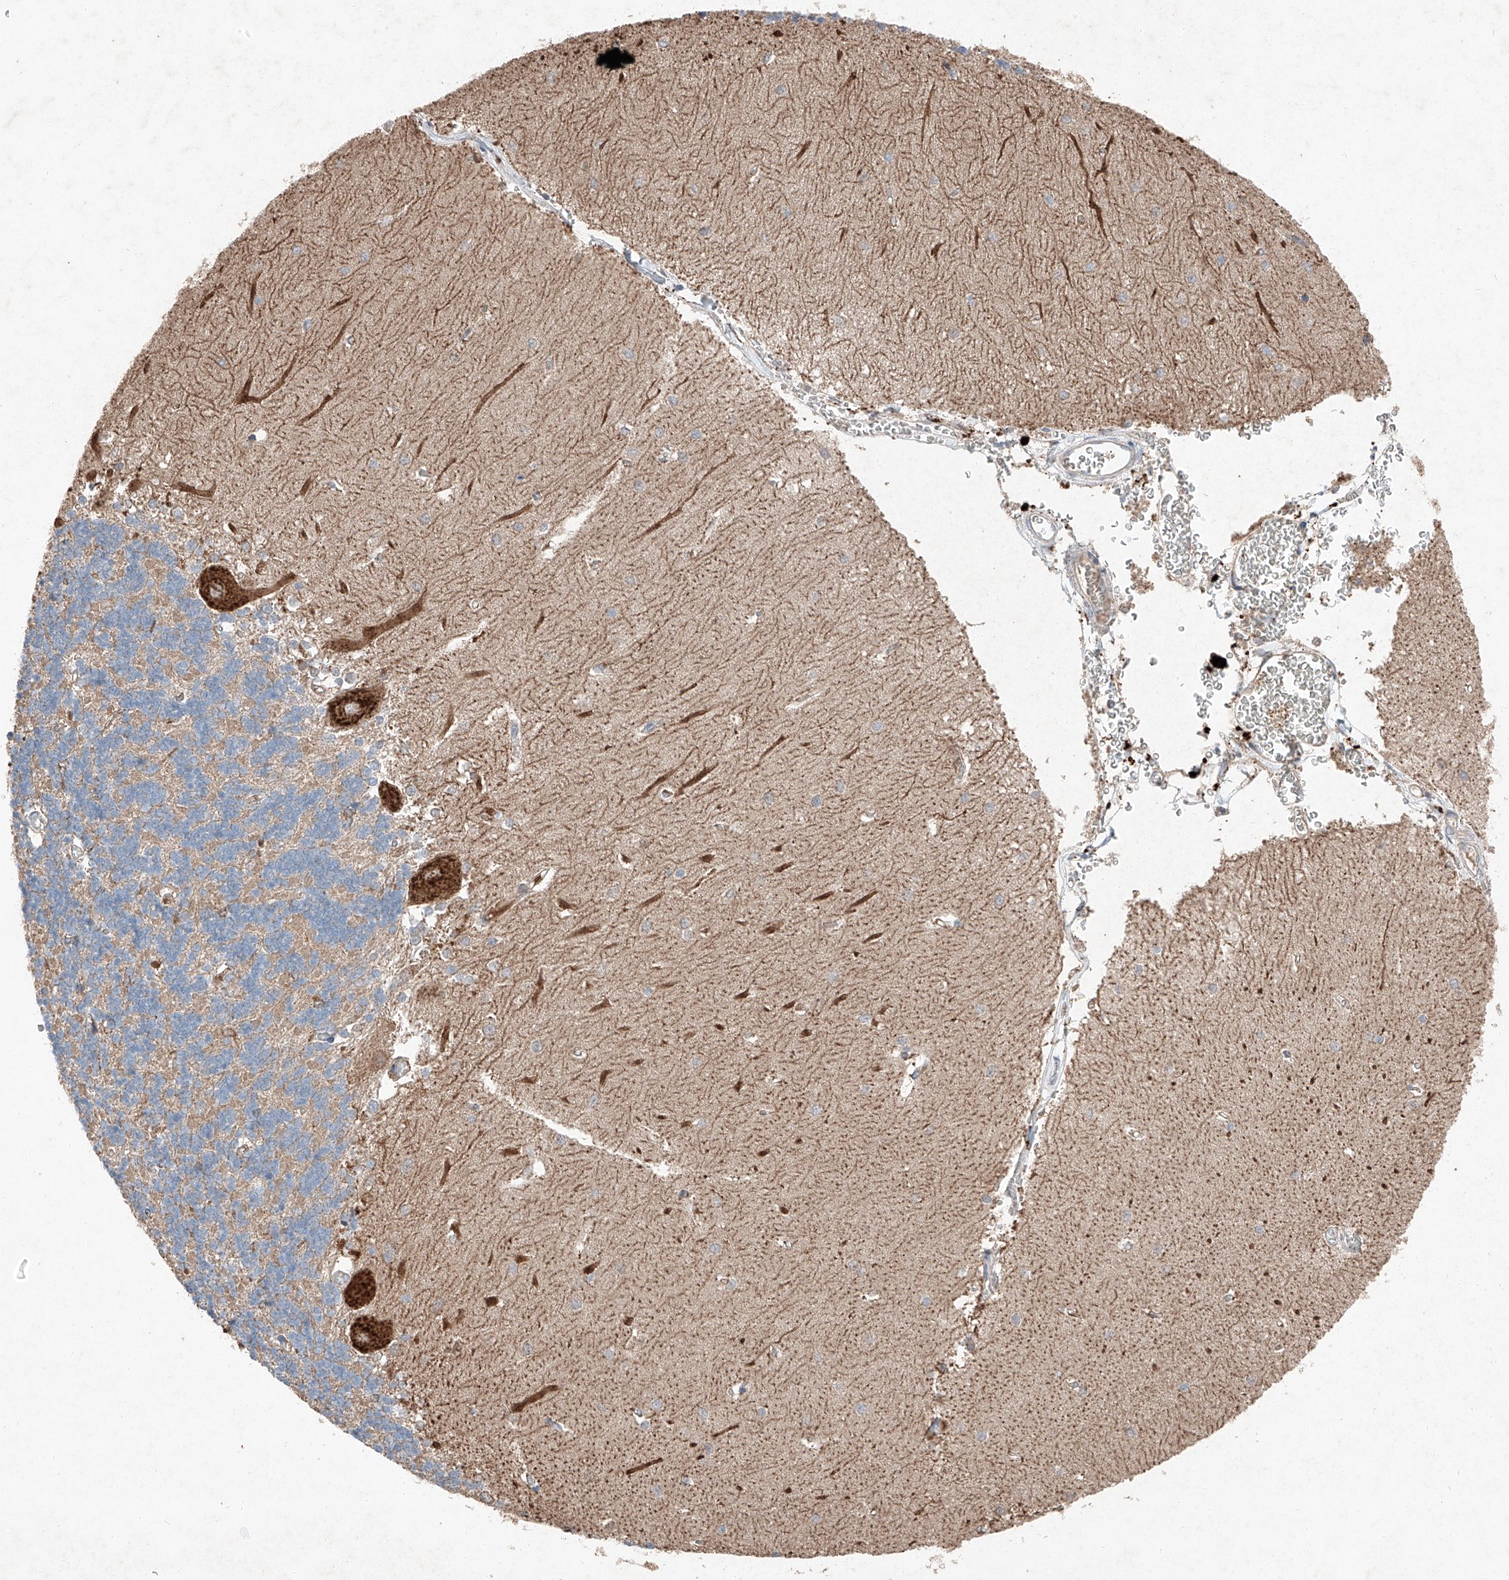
{"staining": {"intensity": "negative", "quantity": "none", "location": "none"}, "tissue": "cerebellum", "cell_type": "Cells in granular layer", "image_type": "normal", "snomed": [{"axis": "morphology", "description": "Normal tissue, NOS"}, {"axis": "topography", "description": "Cerebellum"}], "caption": "Human cerebellum stained for a protein using immunohistochemistry (IHC) displays no positivity in cells in granular layer.", "gene": "RUSC1", "patient": {"sex": "male", "age": 37}}